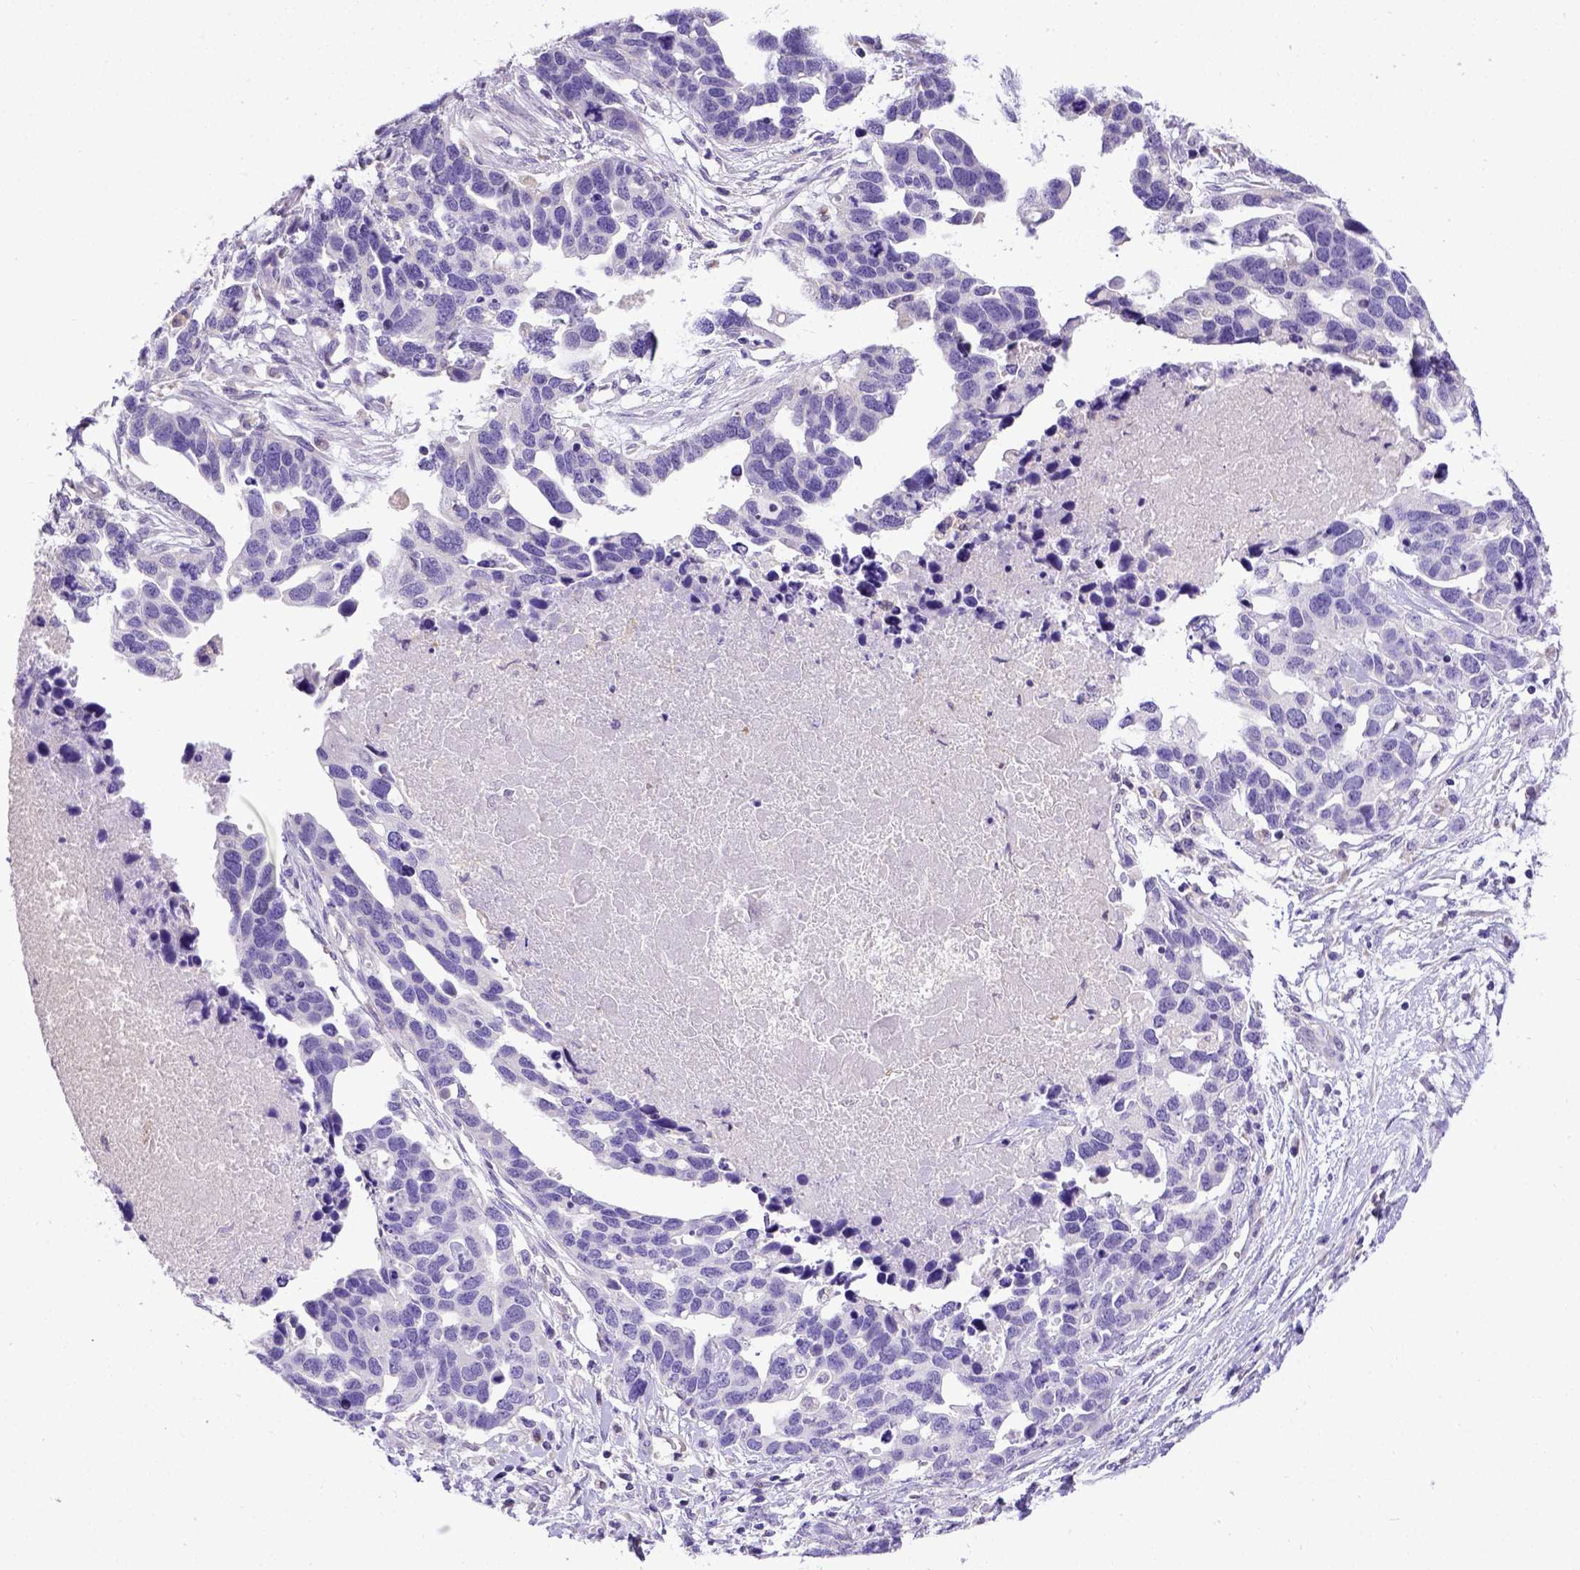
{"staining": {"intensity": "negative", "quantity": "none", "location": "none"}, "tissue": "ovarian cancer", "cell_type": "Tumor cells", "image_type": "cancer", "snomed": [{"axis": "morphology", "description": "Cystadenocarcinoma, serous, NOS"}, {"axis": "topography", "description": "Ovary"}], "caption": "The micrograph shows no staining of tumor cells in ovarian cancer (serous cystadenocarcinoma). (DAB (3,3'-diaminobenzidine) immunohistochemistry (IHC), high magnification).", "gene": "SPEF1", "patient": {"sex": "female", "age": 54}}